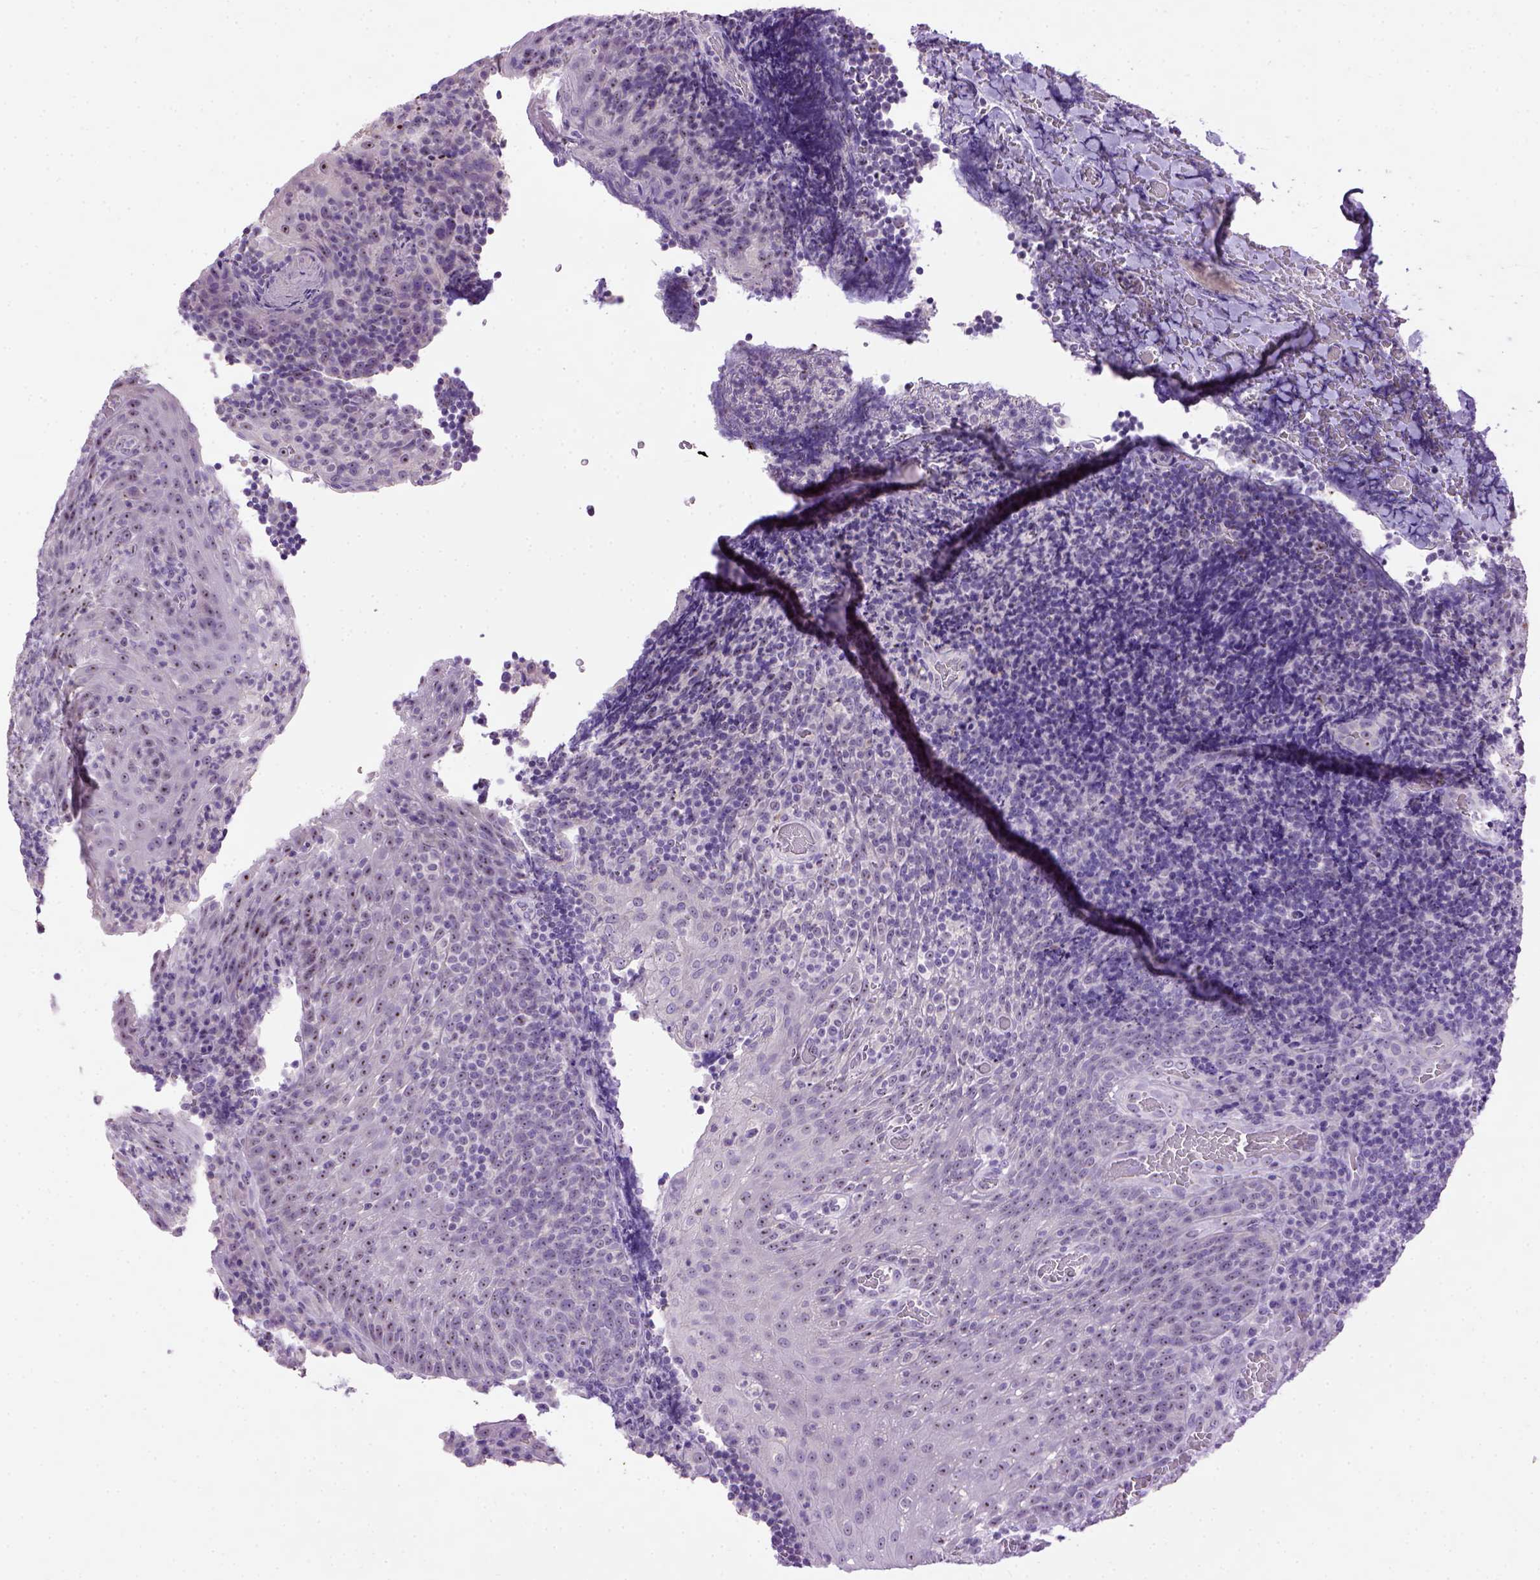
{"staining": {"intensity": "negative", "quantity": "none", "location": "none"}, "tissue": "tonsil", "cell_type": "Germinal center cells", "image_type": "normal", "snomed": [{"axis": "morphology", "description": "Normal tissue, NOS"}, {"axis": "topography", "description": "Tonsil"}], "caption": "This is a histopathology image of immunohistochemistry (IHC) staining of unremarkable tonsil, which shows no expression in germinal center cells.", "gene": "UTP4", "patient": {"sex": "male", "age": 17}}